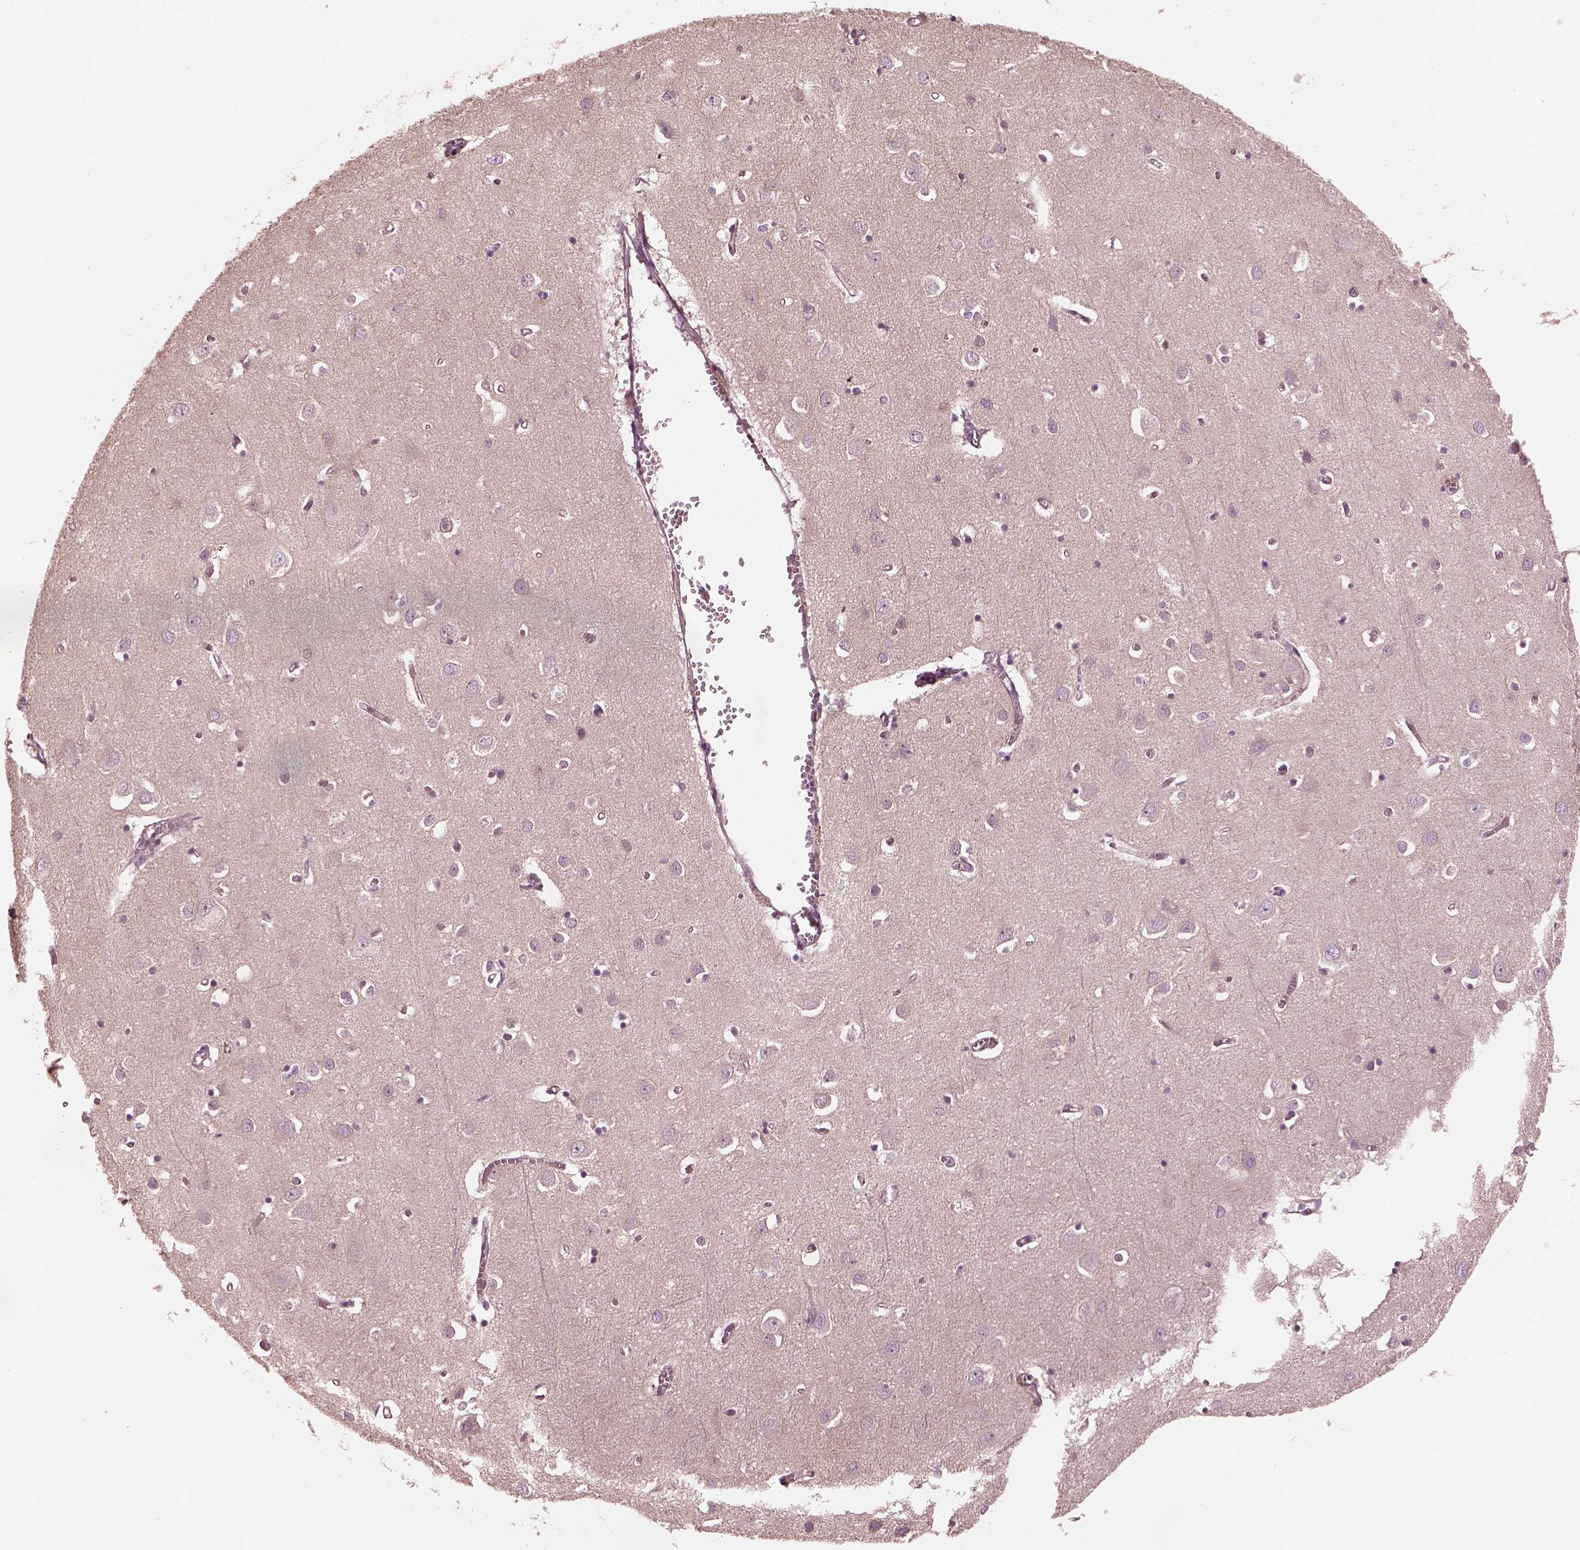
{"staining": {"intensity": "negative", "quantity": "none", "location": "none"}, "tissue": "cerebral cortex", "cell_type": "Endothelial cells", "image_type": "normal", "snomed": [{"axis": "morphology", "description": "Normal tissue, NOS"}, {"axis": "topography", "description": "Cerebral cortex"}], "caption": "This is an immunohistochemistry histopathology image of normal human cerebral cortex. There is no expression in endothelial cells.", "gene": "ODAD1", "patient": {"sex": "male", "age": 70}}